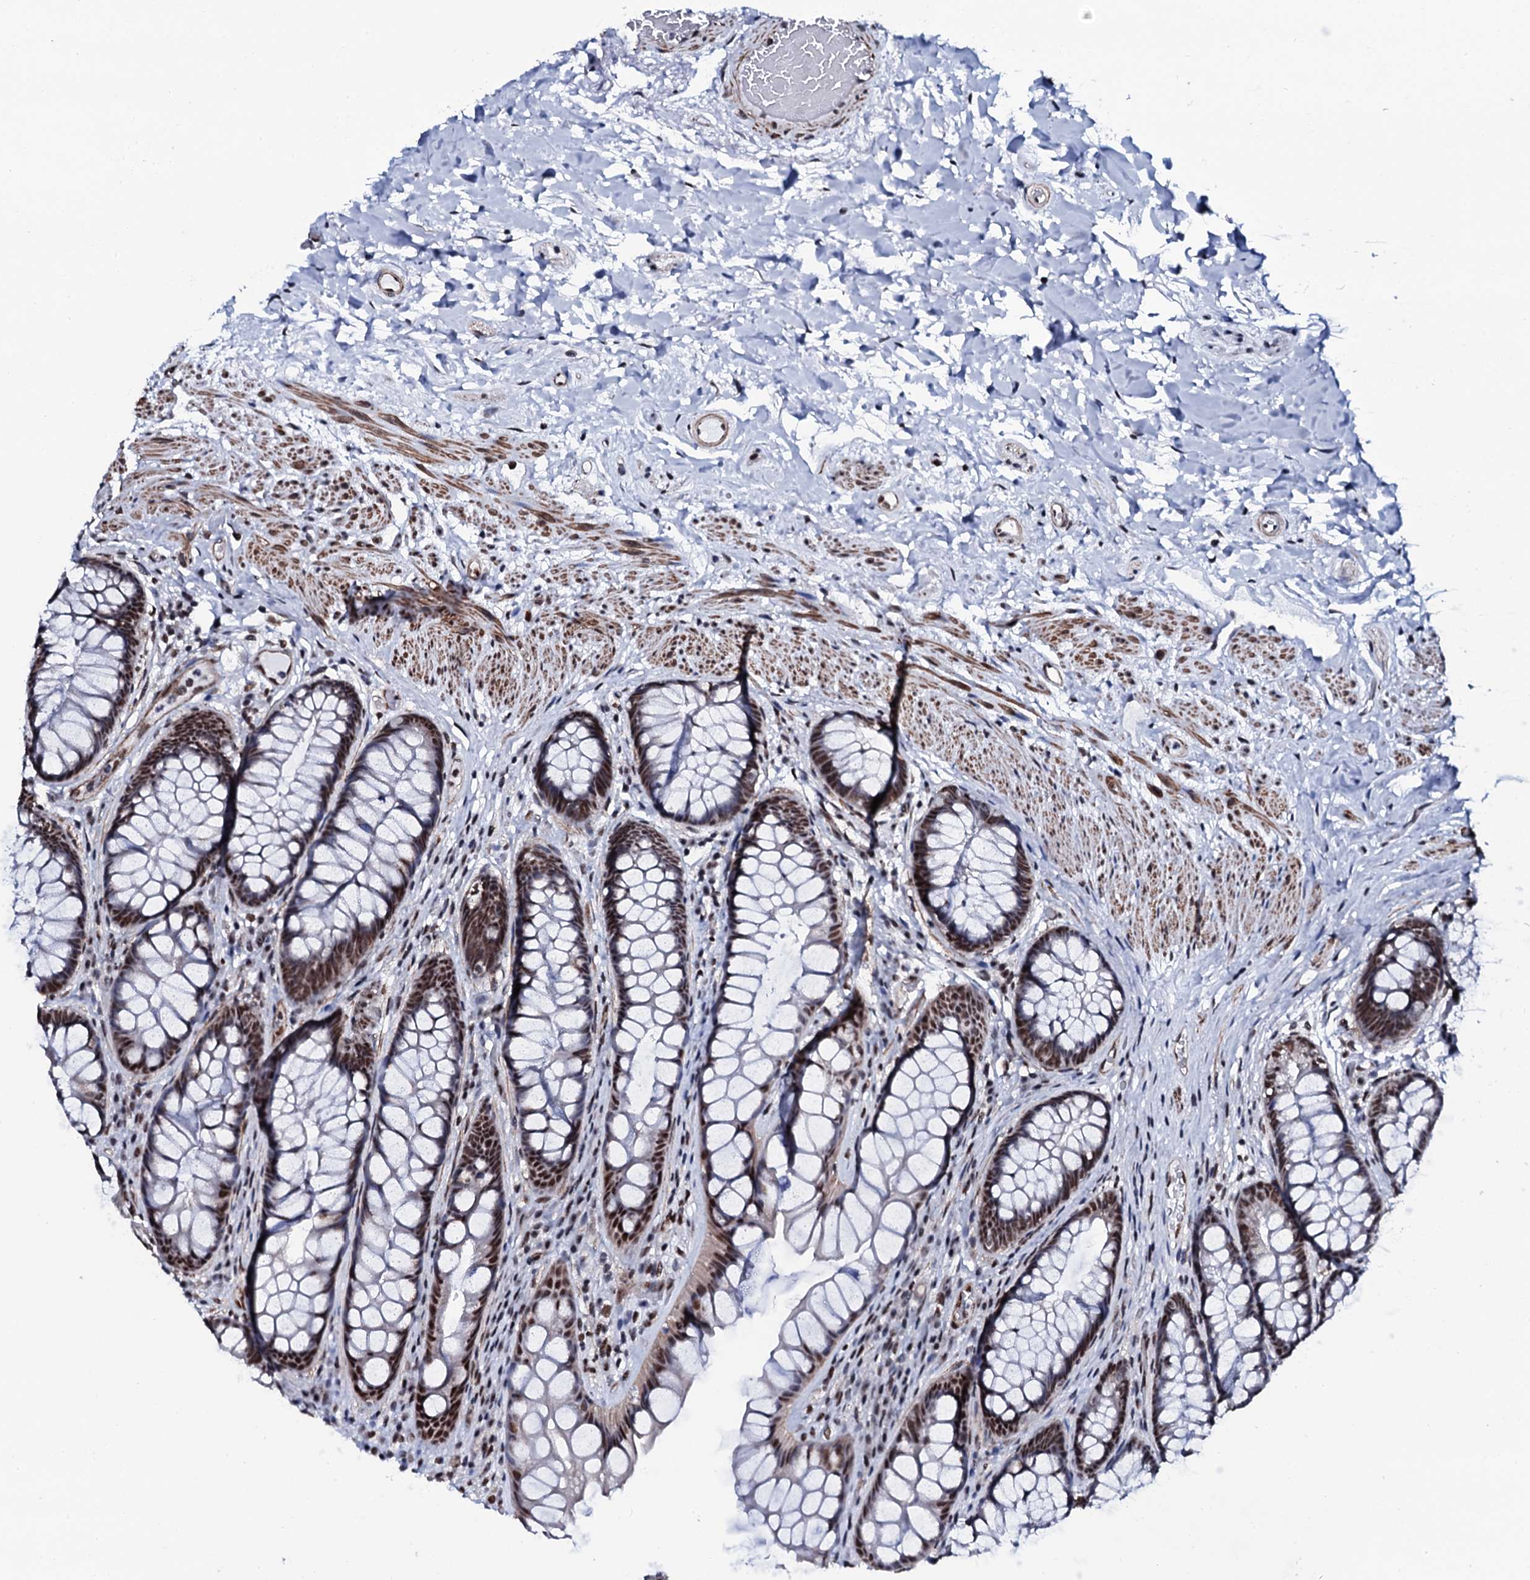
{"staining": {"intensity": "strong", "quantity": ">75%", "location": "nuclear"}, "tissue": "rectum", "cell_type": "Glandular cells", "image_type": "normal", "snomed": [{"axis": "morphology", "description": "Normal tissue, NOS"}, {"axis": "topography", "description": "Rectum"}], "caption": "Immunohistochemistry (IHC) staining of unremarkable rectum, which reveals high levels of strong nuclear staining in about >75% of glandular cells indicating strong nuclear protein positivity. The staining was performed using DAB (3,3'-diaminobenzidine) (brown) for protein detection and nuclei were counterstained in hematoxylin (blue).", "gene": "CWC15", "patient": {"sex": "male", "age": 74}}